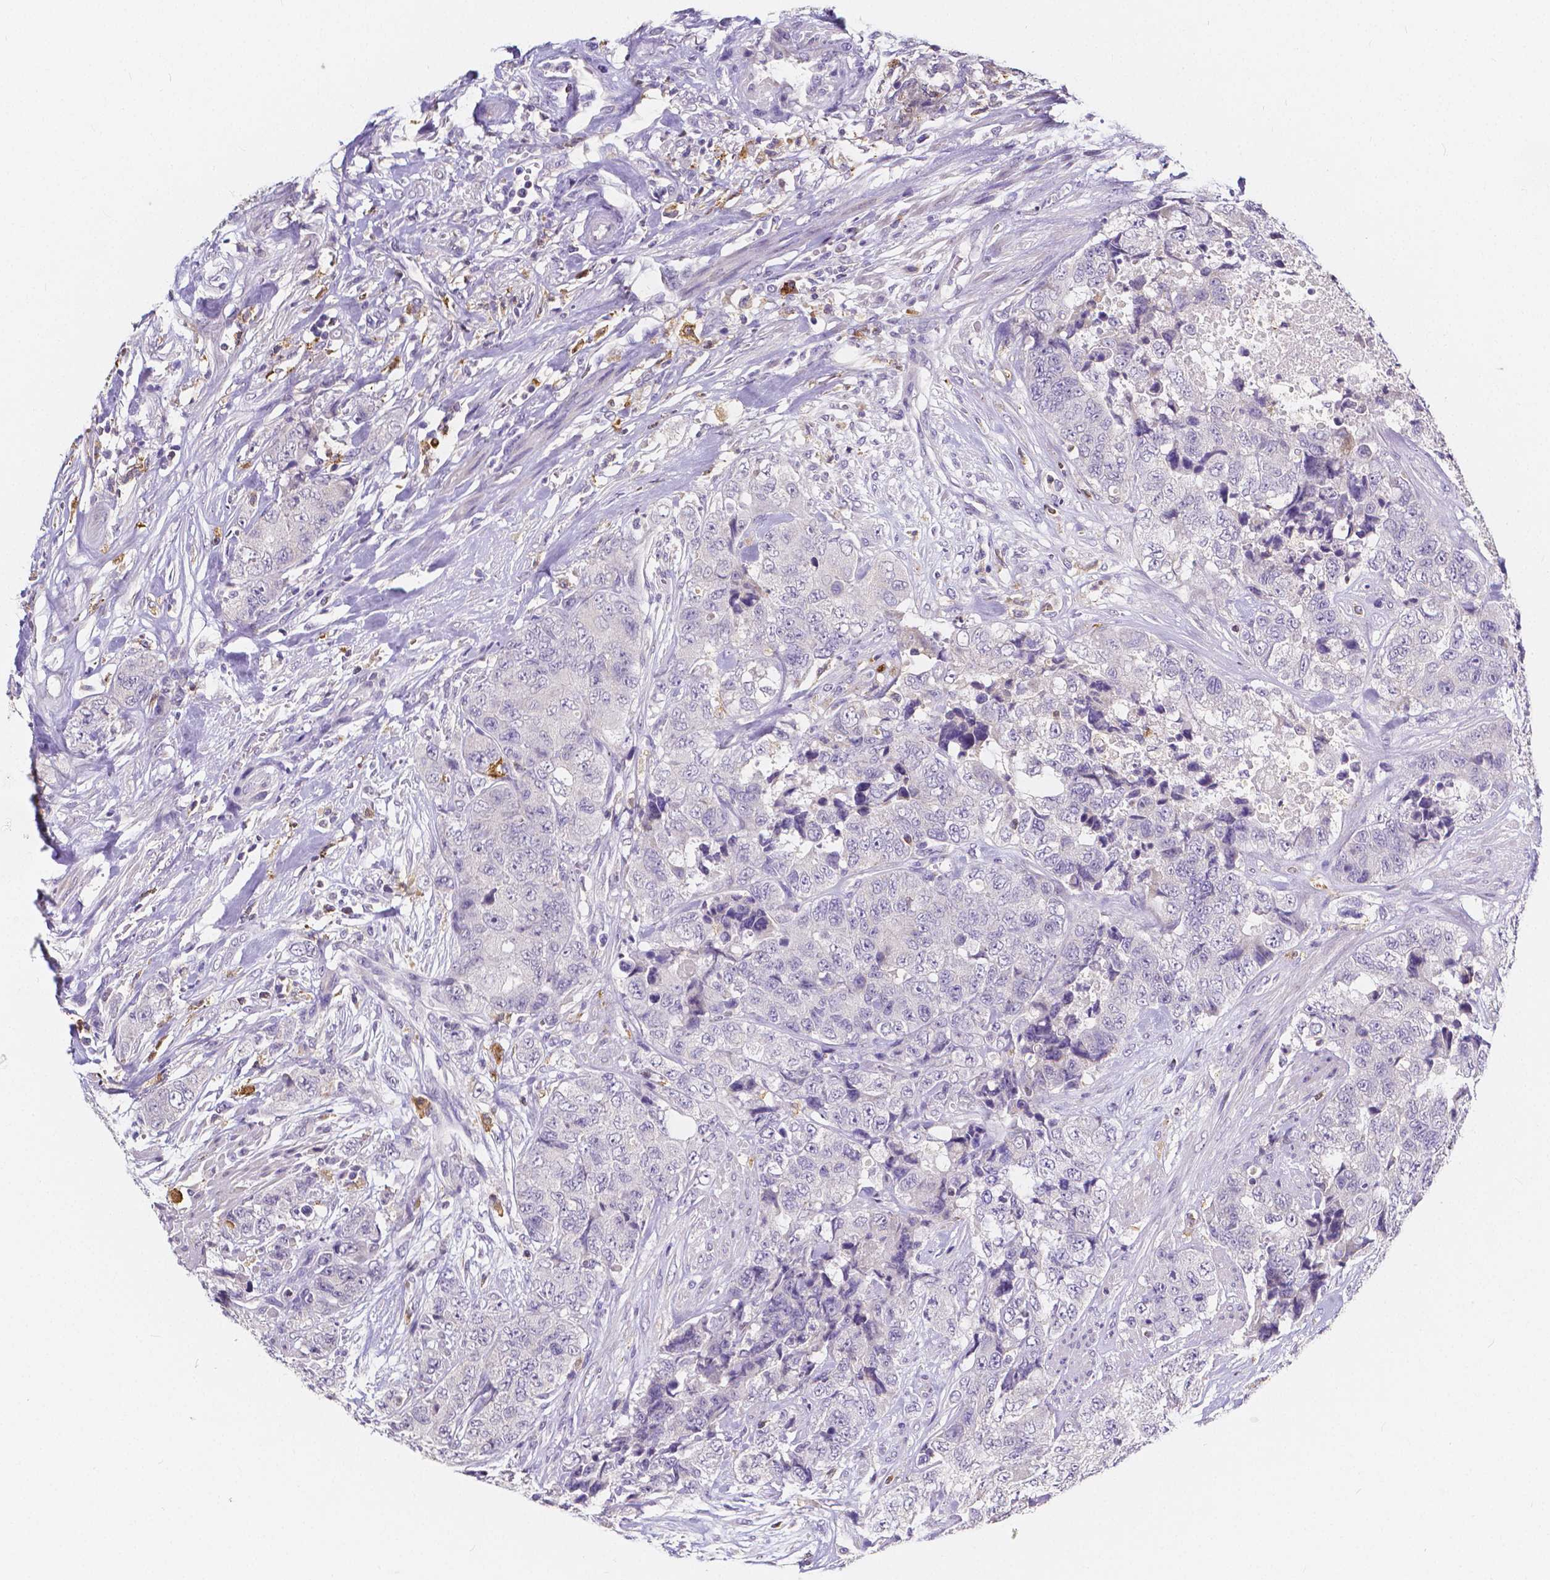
{"staining": {"intensity": "negative", "quantity": "none", "location": "none"}, "tissue": "urothelial cancer", "cell_type": "Tumor cells", "image_type": "cancer", "snomed": [{"axis": "morphology", "description": "Urothelial carcinoma, High grade"}, {"axis": "topography", "description": "Urinary bladder"}], "caption": "Photomicrograph shows no significant protein staining in tumor cells of urothelial cancer.", "gene": "ACP5", "patient": {"sex": "female", "age": 78}}